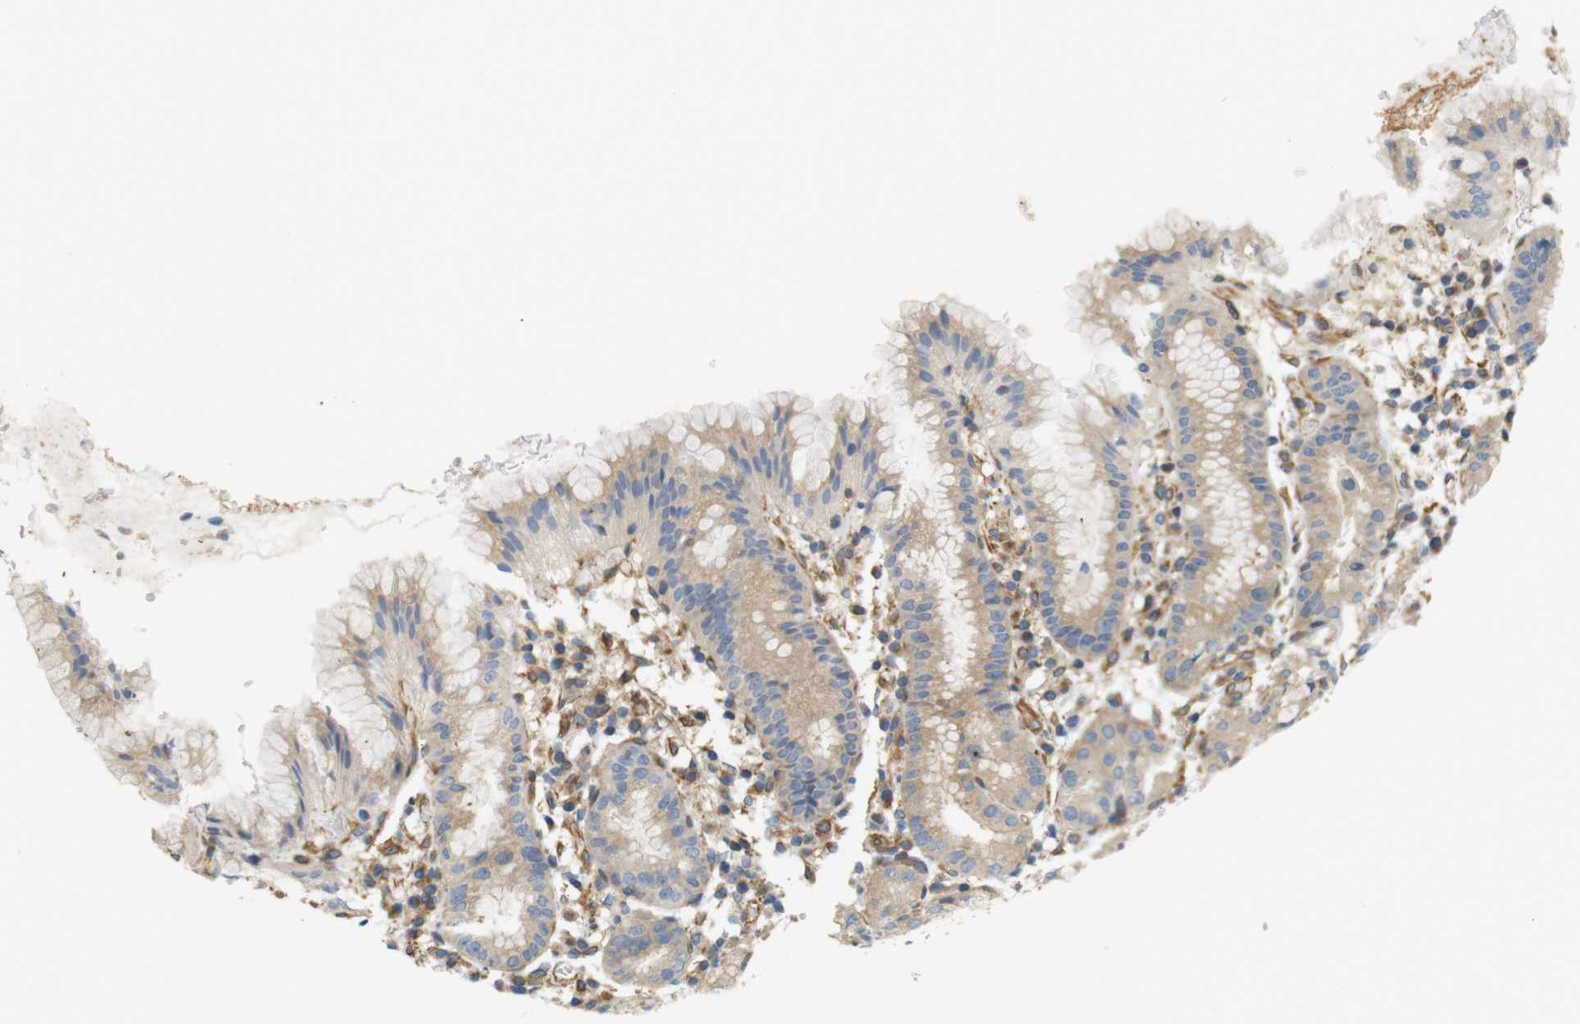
{"staining": {"intensity": "weak", "quantity": "<25%", "location": "cytoplasmic/membranous"}, "tissue": "stomach", "cell_type": "Glandular cells", "image_type": "normal", "snomed": [{"axis": "morphology", "description": "Normal tissue, NOS"}, {"axis": "topography", "description": "Stomach"}, {"axis": "topography", "description": "Stomach, lower"}], "caption": "Glandular cells are negative for brown protein staining in benign stomach. (DAB IHC, high magnification).", "gene": "CYTH3", "patient": {"sex": "female", "age": 75}}